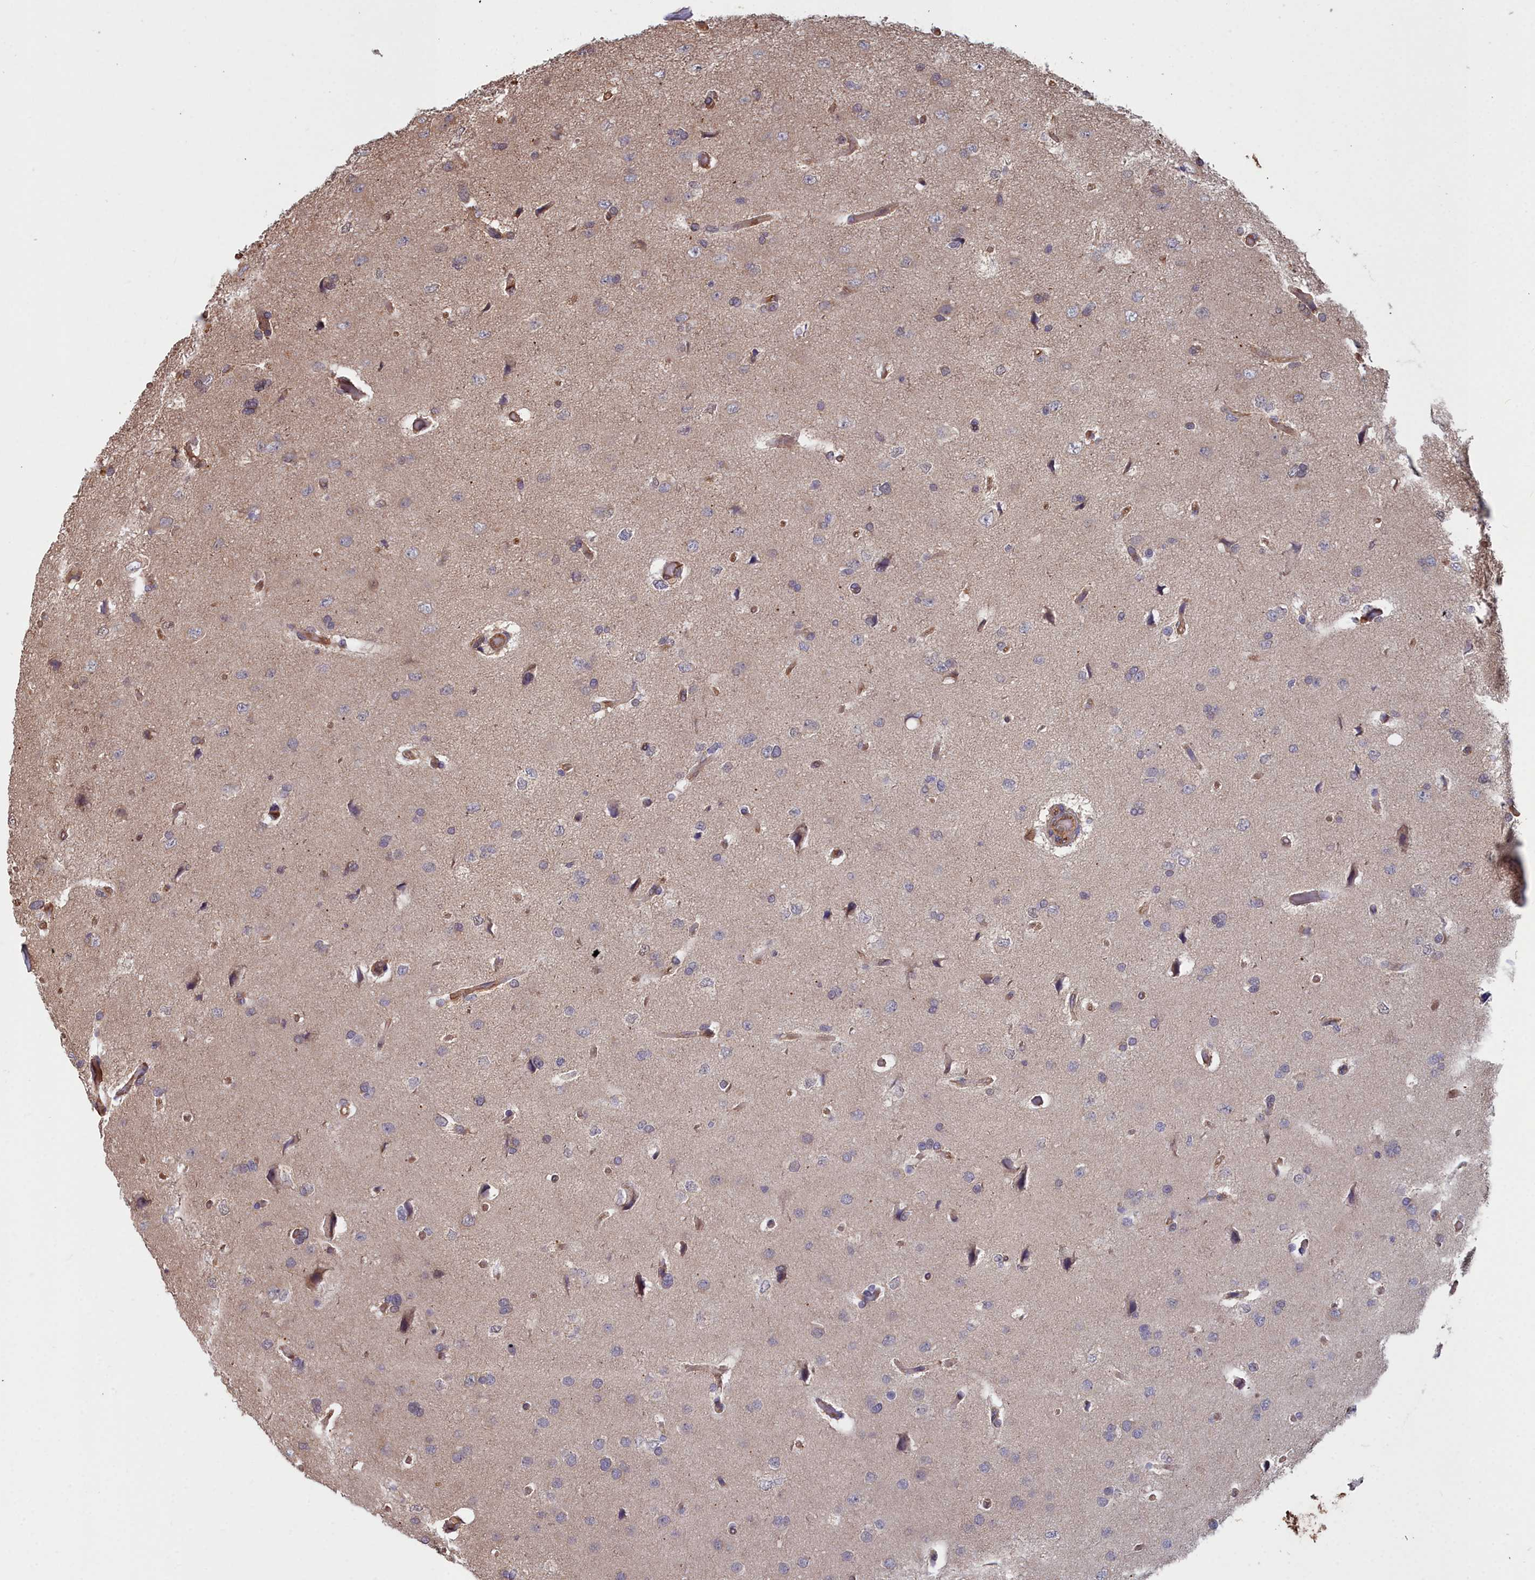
{"staining": {"intensity": "negative", "quantity": "none", "location": "none"}, "tissue": "glioma", "cell_type": "Tumor cells", "image_type": "cancer", "snomed": [{"axis": "morphology", "description": "Glioma, malignant, High grade"}, {"axis": "topography", "description": "Brain"}], "caption": "Micrograph shows no significant protein positivity in tumor cells of glioma.", "gene": "GFRA2", "patient": {"sex": "male", "age": 77}}